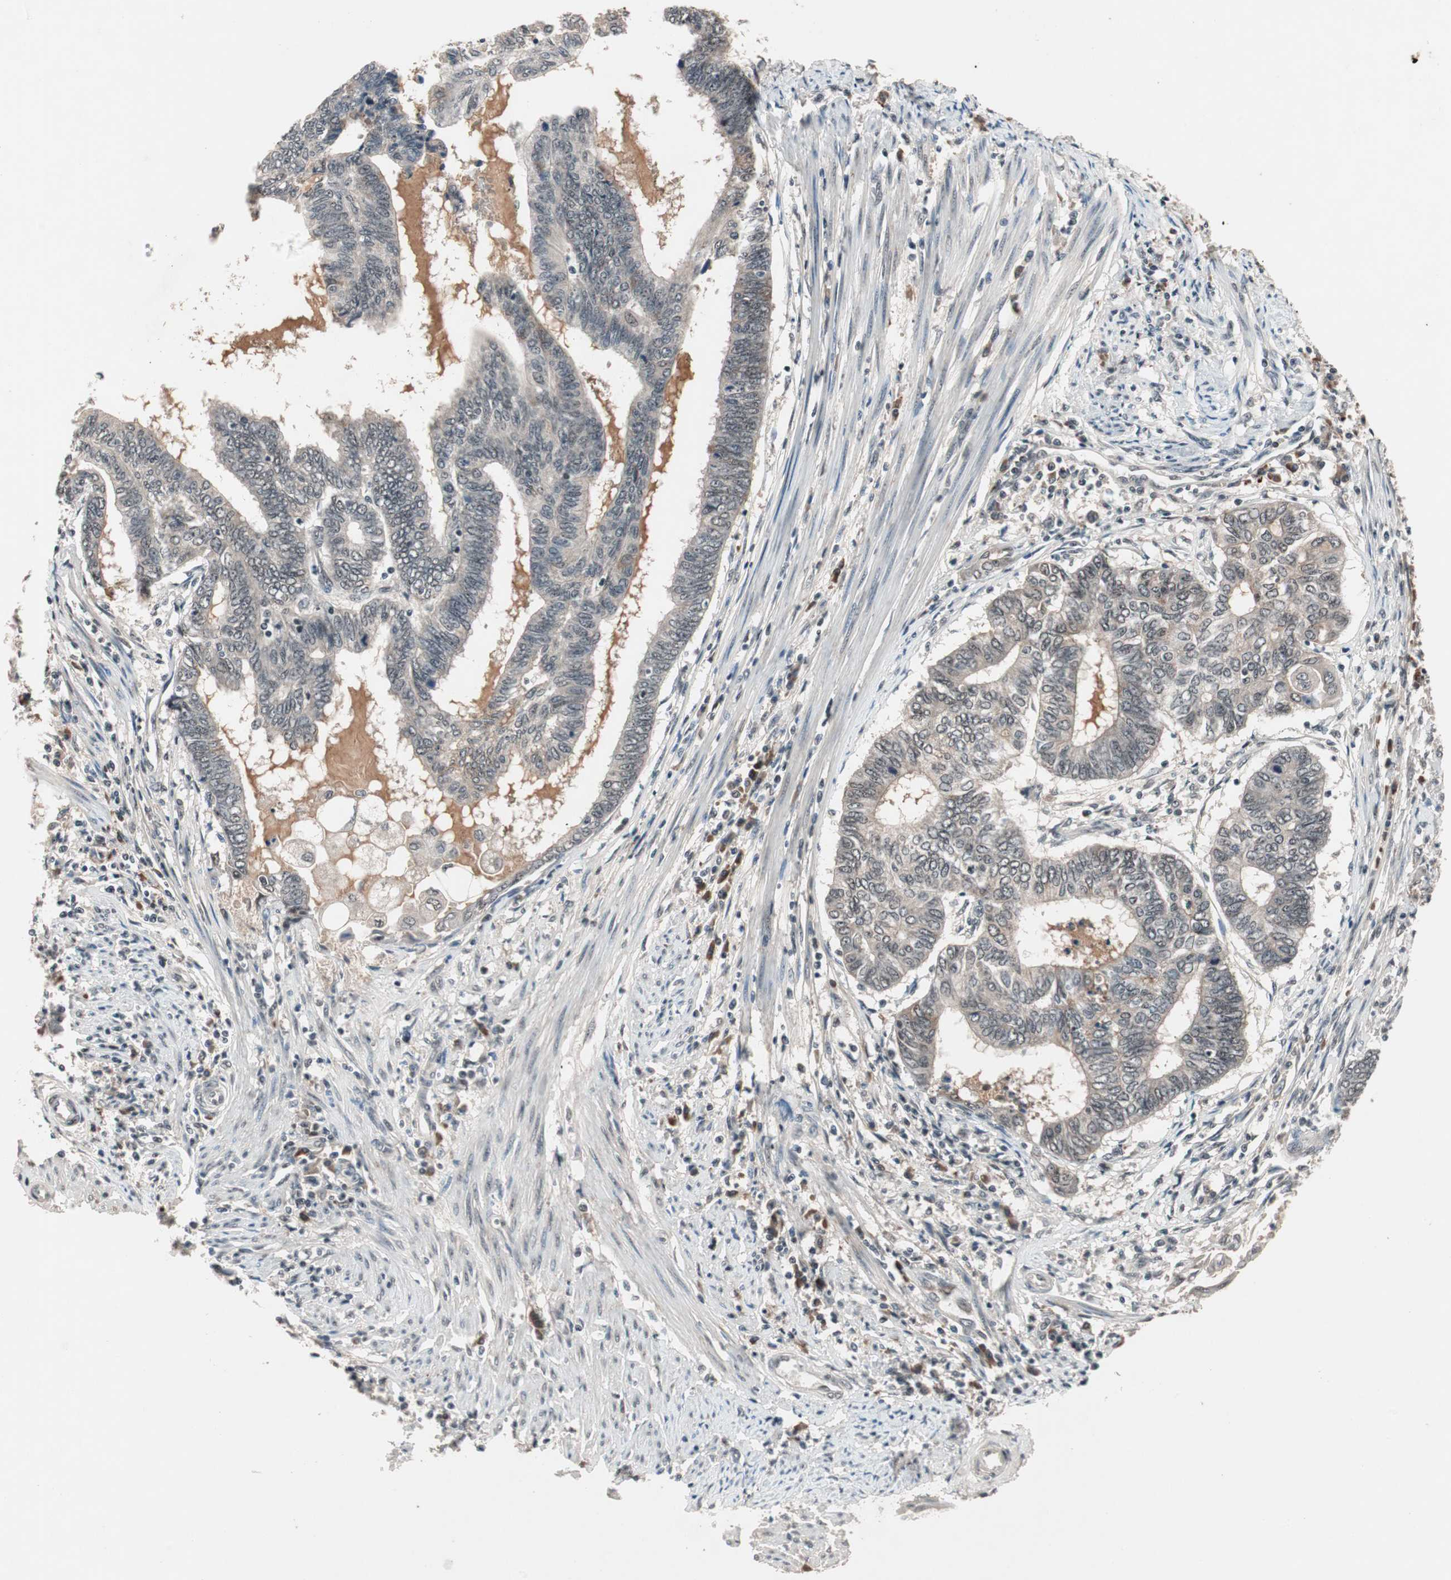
{"staining": {"intensity": "weak", "quantity": "<25%", "location": "cytoplasmic/membranous"}, "tissue": "endometrial cancer", "cell_type": "Tumor cells", "image_type": "cancer", "snomed": [{"axis": "morphology", "description": "Adenocarcinoma, NOS"}, {"axis": "topography", "description": "Uterus"}, {"axis": "topography", "description": "Endometrium"}], "caption": "Tumor cells are negative for brown protein staining in adenocarcinoma (endometrial).", "gene": "NFRKB", "patient": {"sex": "female", "age": 70}}